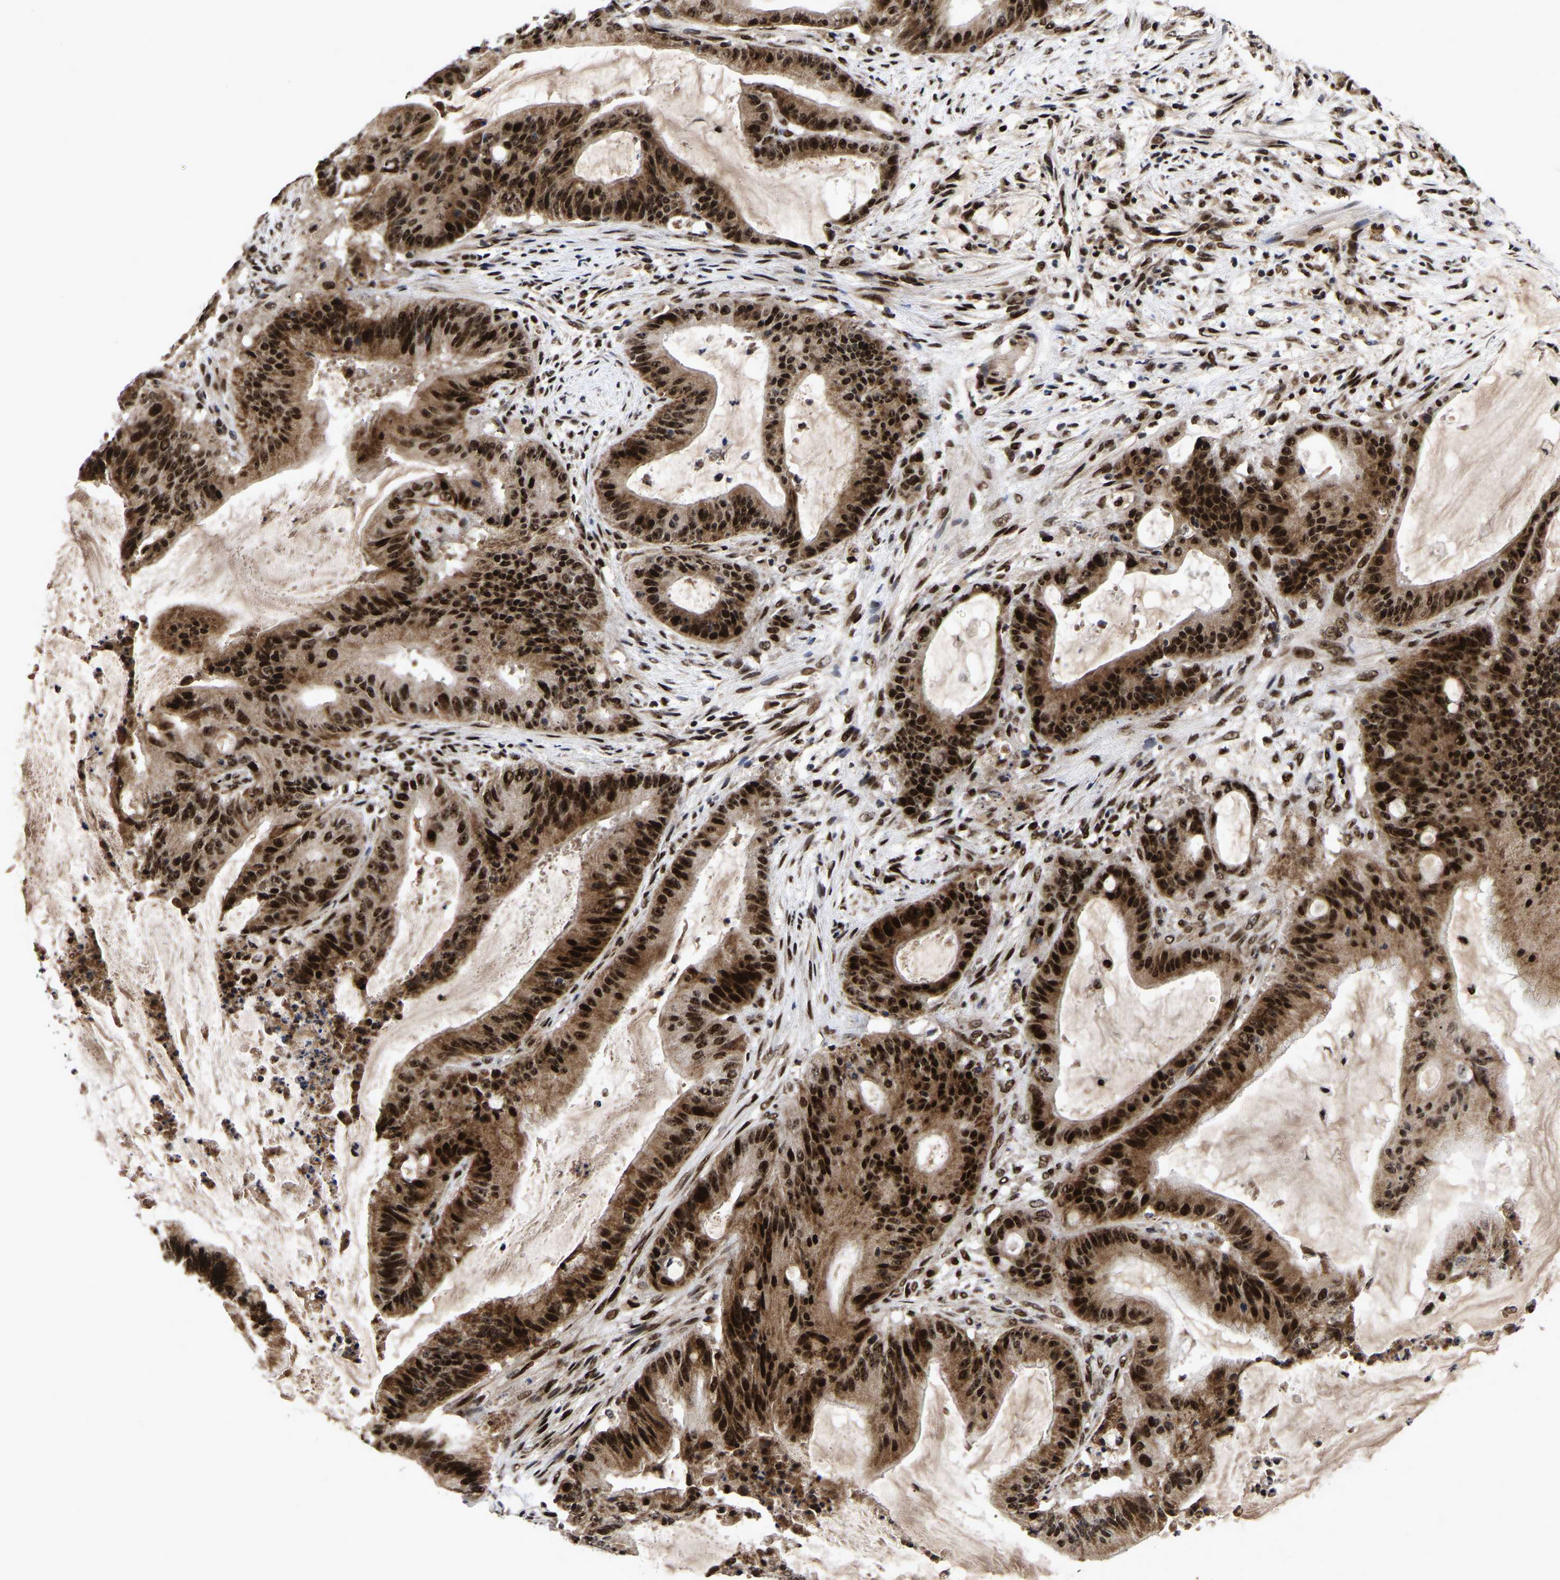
{"staining": {"intensity": "strong", "quantity": ">75%", "location": "cytoplasmic/membranous,nuclear"}, "tissue": "liver cancer", "cell_type": "Tumor cells", "image_type": "cancer", "snomed": [{"axis": "morphology", "description": "Normal tissue, NOS"}, {"axis": "morphology", "description": "Cholangiocarcinoma"}, {"axis": "topography", "description": "Liver"}, {"axis": "topography", "description": "Peripheral nerve tissue"}], "caption": "A brown stain highlights strong cytoplasmic/membranous and nuclear positivity of a protein in human liver cancer tumor cells.", "gene": "JUNB", "patient": {"sex": "female", "age": 73}}